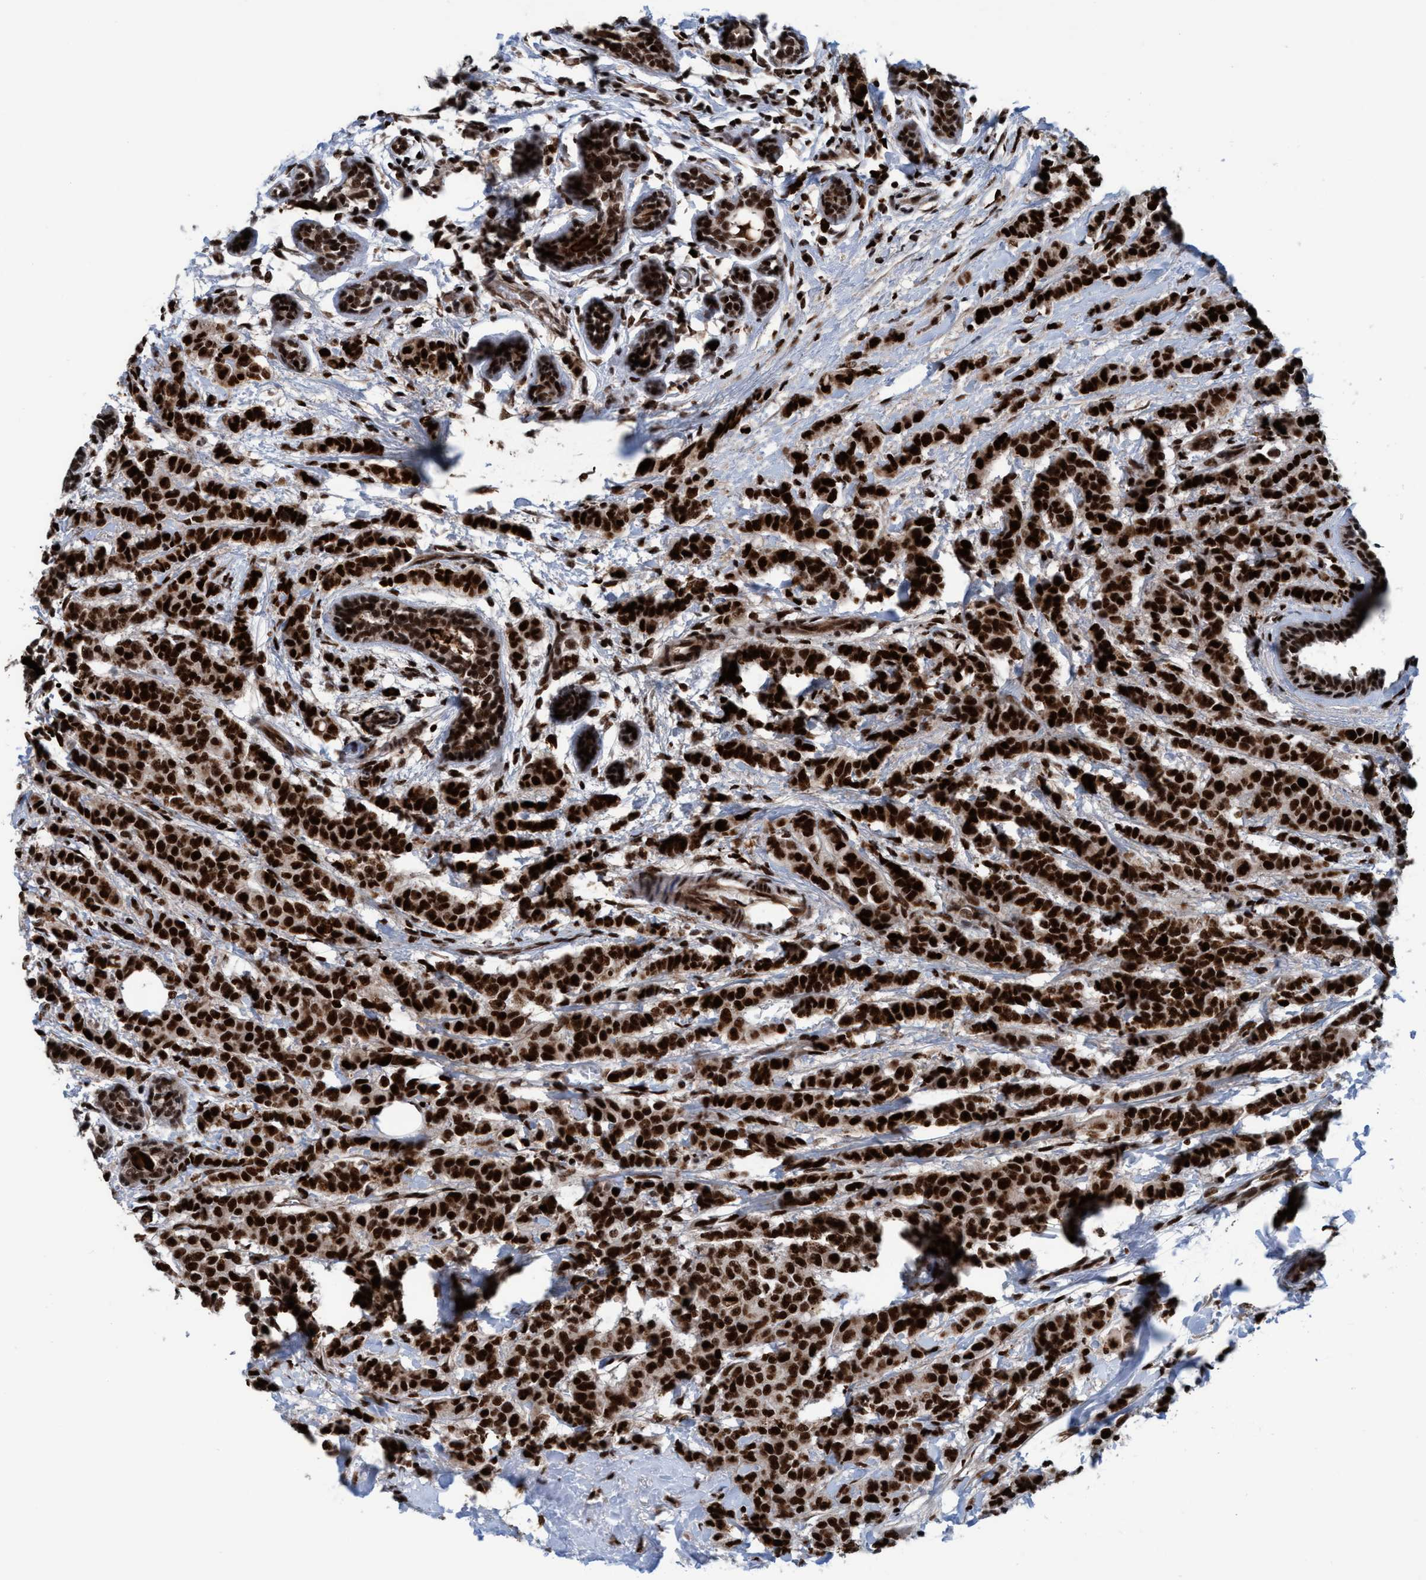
{"staining": {"intensity": "strong", "quantity": ">75%", "location": "cytoplasmic/membranous,nuclear"}, "tissue": "breast cancer", "cell_type": "Tumor cells", "image_type": "cancer", "snomed": [{"axis": "morphology", "description": "Normal tissue, NOS"}, {"axis": "morphology", "description": "Duct carcinoma"}, {"axis": "topography", "description": "Breast"}], "caption": "Breast cancer tissue shows strong cytoplasmic/membranous and nuclear staining in approximately >75% of tumor cells", "gene": "TOPBP1", "patient": {"sex": "female", "age": 40}}